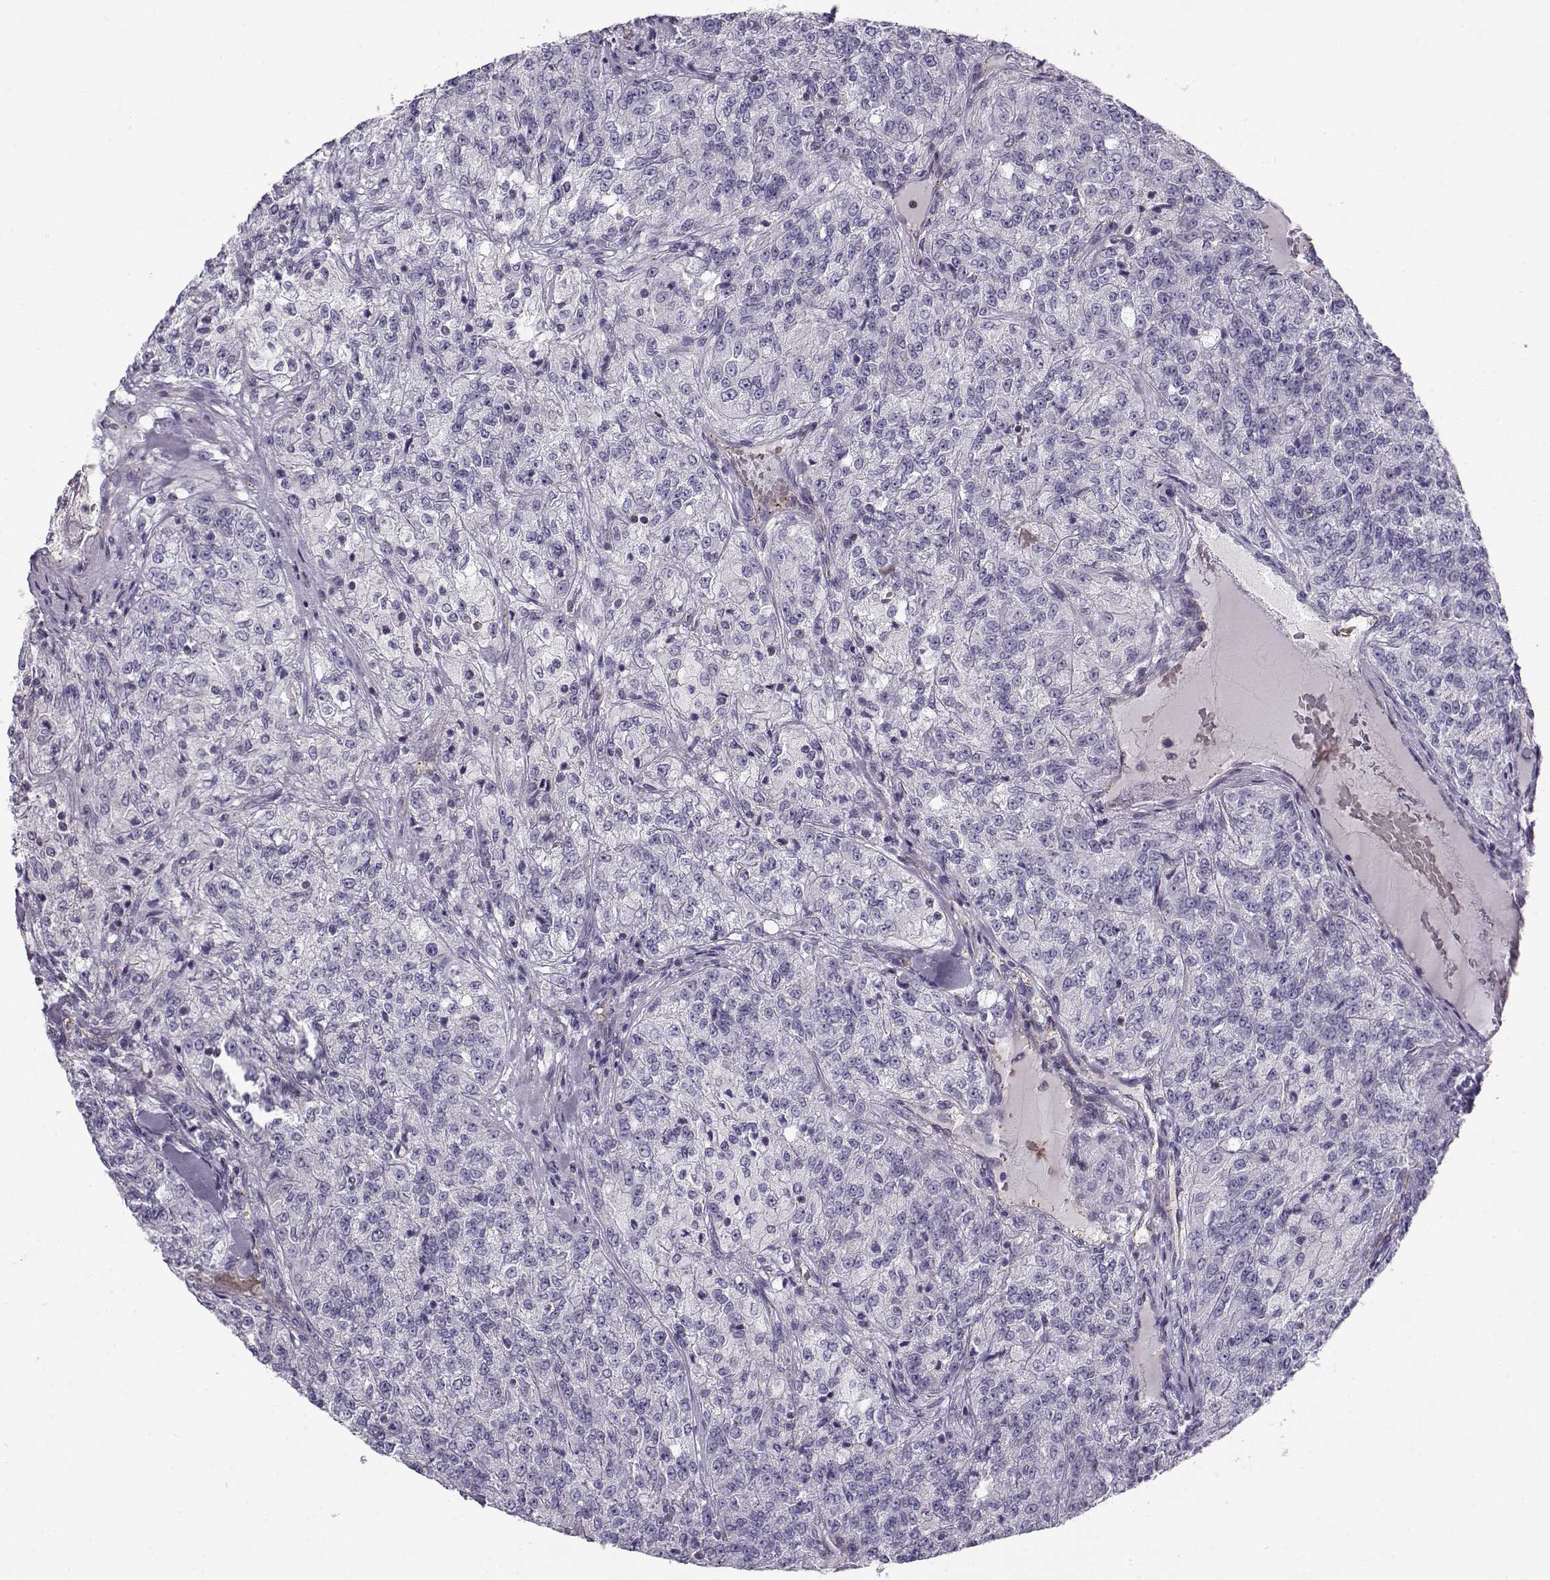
{"staining": {"intensity": "negative", "quantity": "none", "location": "none"}, "tissue": "renal cancer", "cell_type": "Tumor cells", "image_type": "cancer", "snomed": [{"axis": "morphology", "description": "Adenocarcinoma, NOS"}, {"axis": "topography", "description": "Kidney"}], "caption": "Renal adenocarcinoma was stained to show a protein in brown. There is no significant expression in tumor cells.", "gene": "MYO1A", "patient": {"sex": "female", "age": 63}}